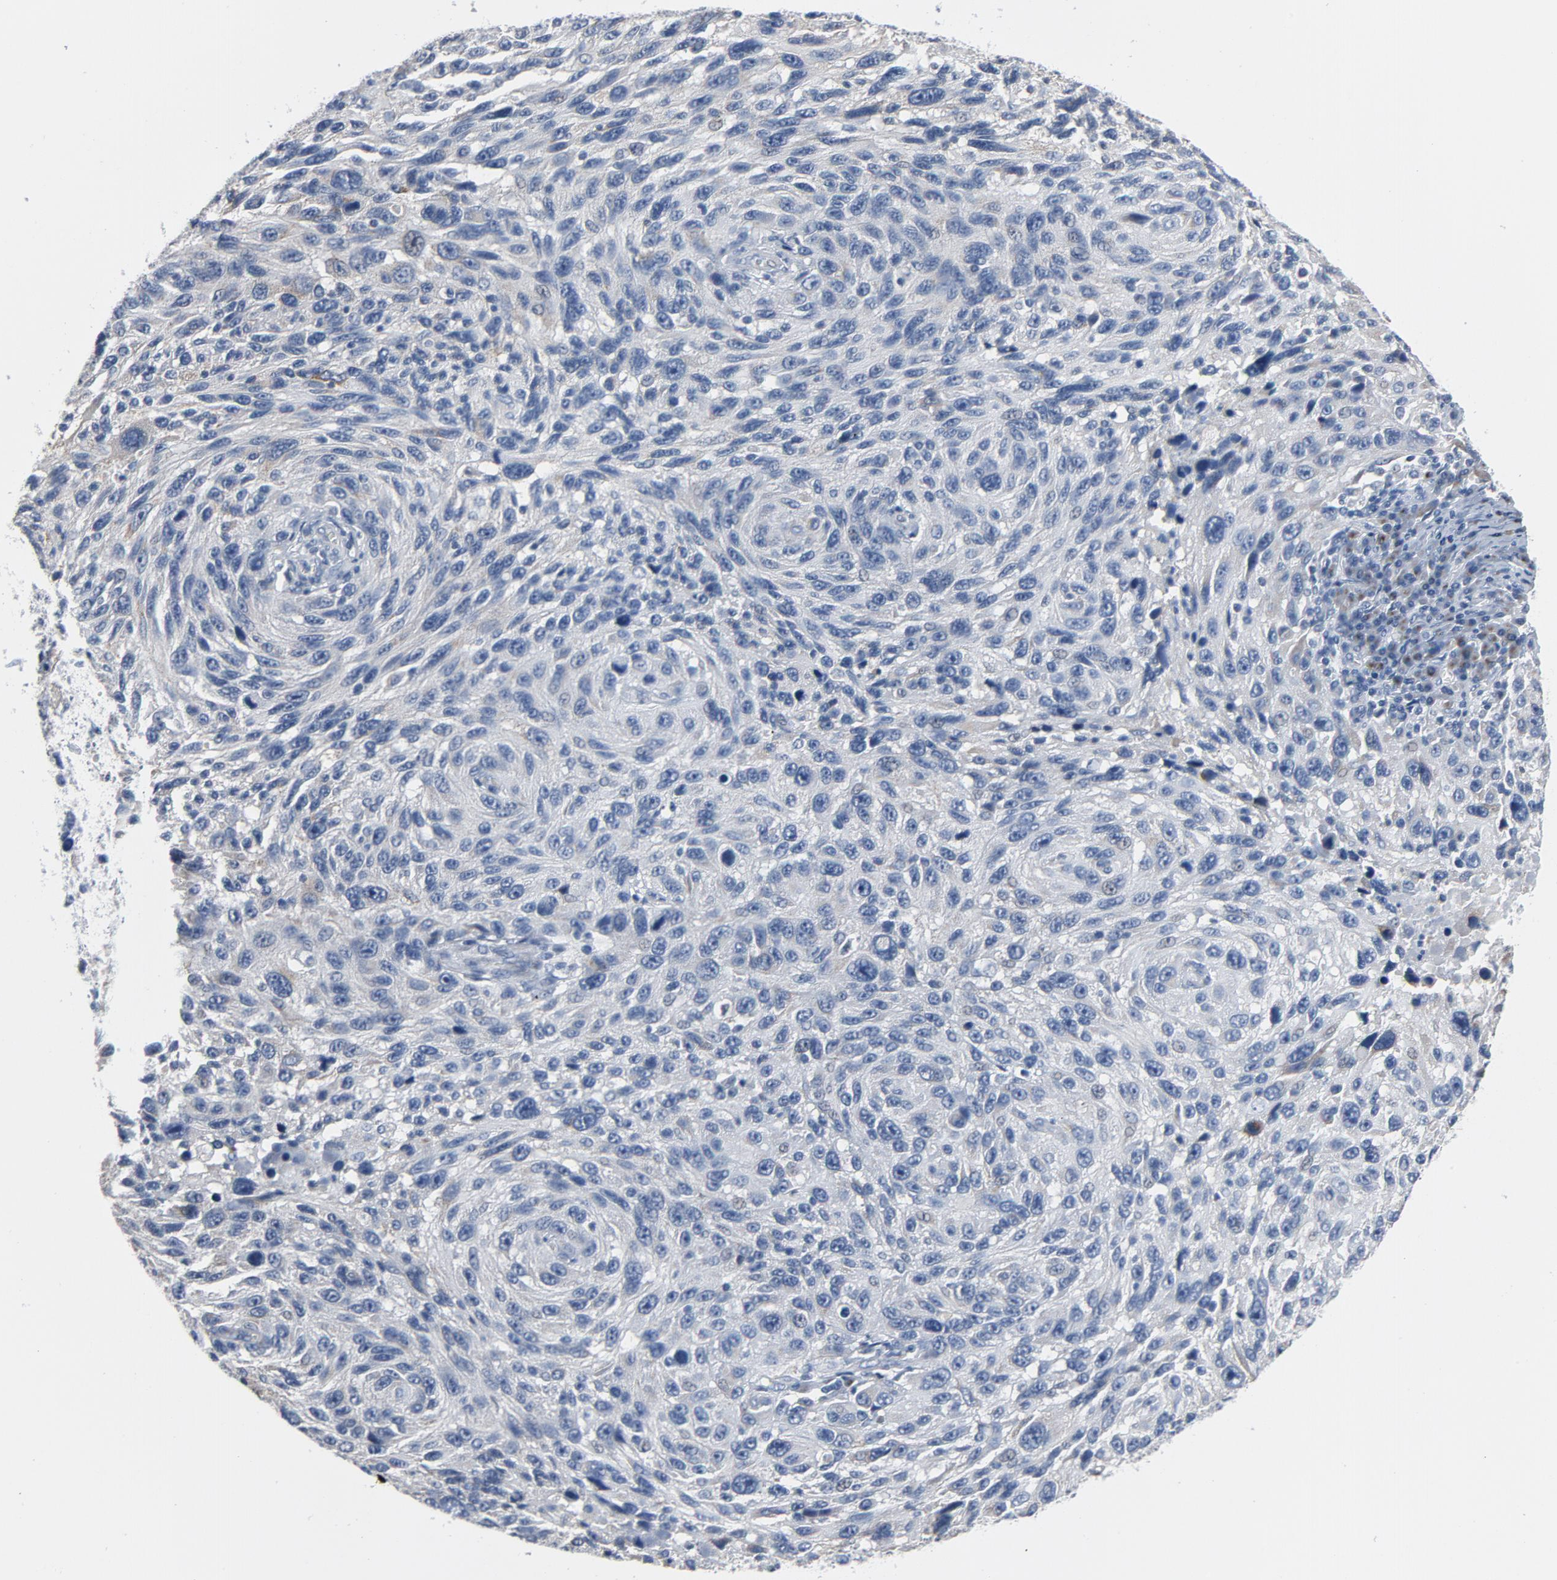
{"staining": {"intensity": "moderate", "quantity": "25%-75%", "location": "cytoplasmic/membranous"}, "tissue": "melanoma", "cell_type": "Tumor cells", "image_type": "cancer", "snomed": [{"axis": "morphology", "description": "Malignant melanoma, NOS"}, {"axis": "topography", "description": "Skin"}], "caption": "DAB immunohistochemical staining of human malignant melanoma demonstrates moderate cytoplasmic/membranous protein positivity in approximately 25%-75% of tumor cells.", "gene": "YIPF6", "patient": {"sex": "male", "age": 53}}